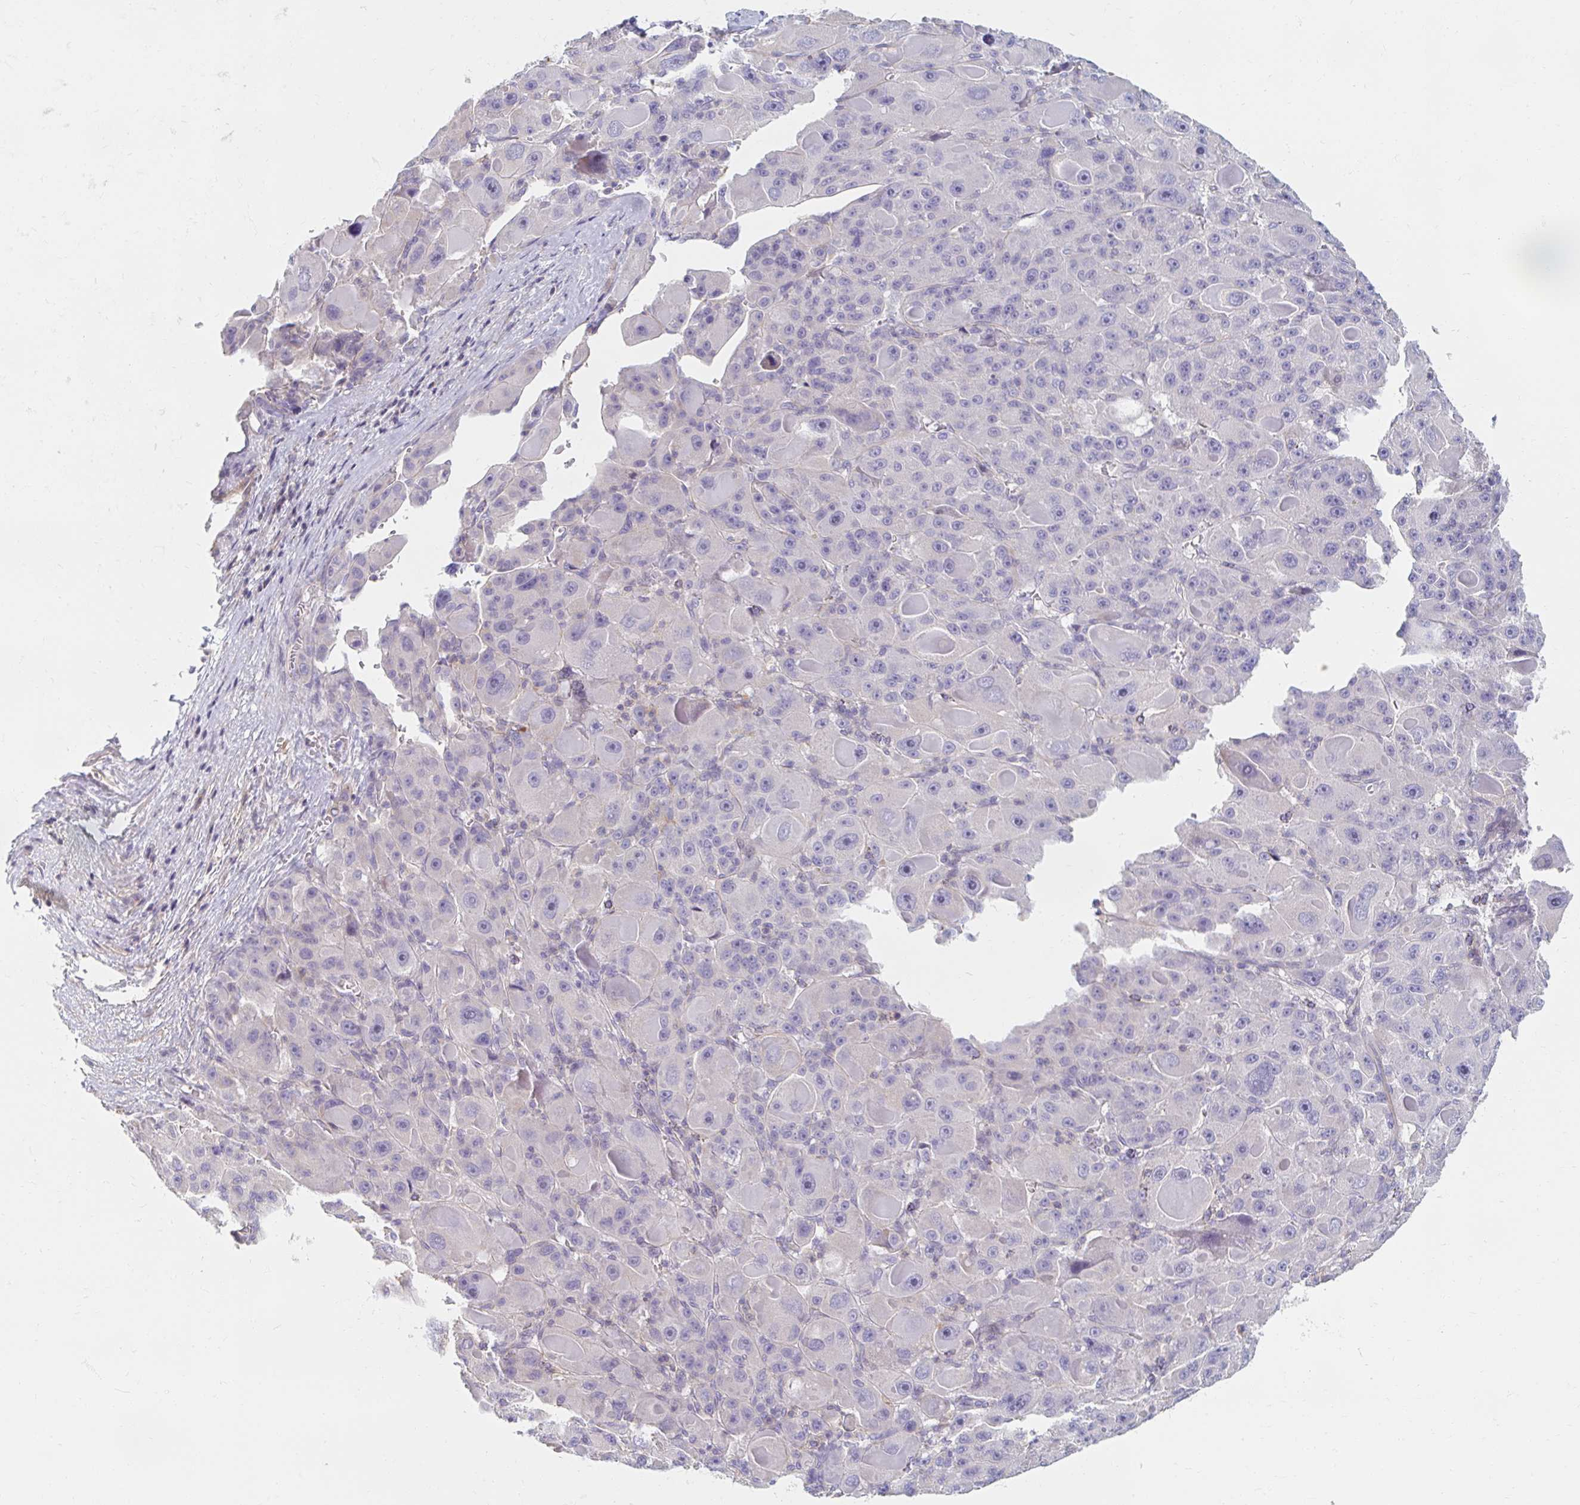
{"staining": {"intensity": "negative", "quantity": "none", "location": "none"}, "tissue": "liver cancer", "cell_type": "Tumor cells", "image_type": "cancer", "snomed": [{"axis": "morphology", "description": "Carcinoma, Hepatocellular, NOS"}, {"axis": "topography", "description": "Liver"}], "caption": "DAB immunohistochemical staining of liver hepatocellular carcinoma shows no significant staining in tumor cells.", "gene": "MYLK2", "patient": {"sex": "male", "age": 76}}